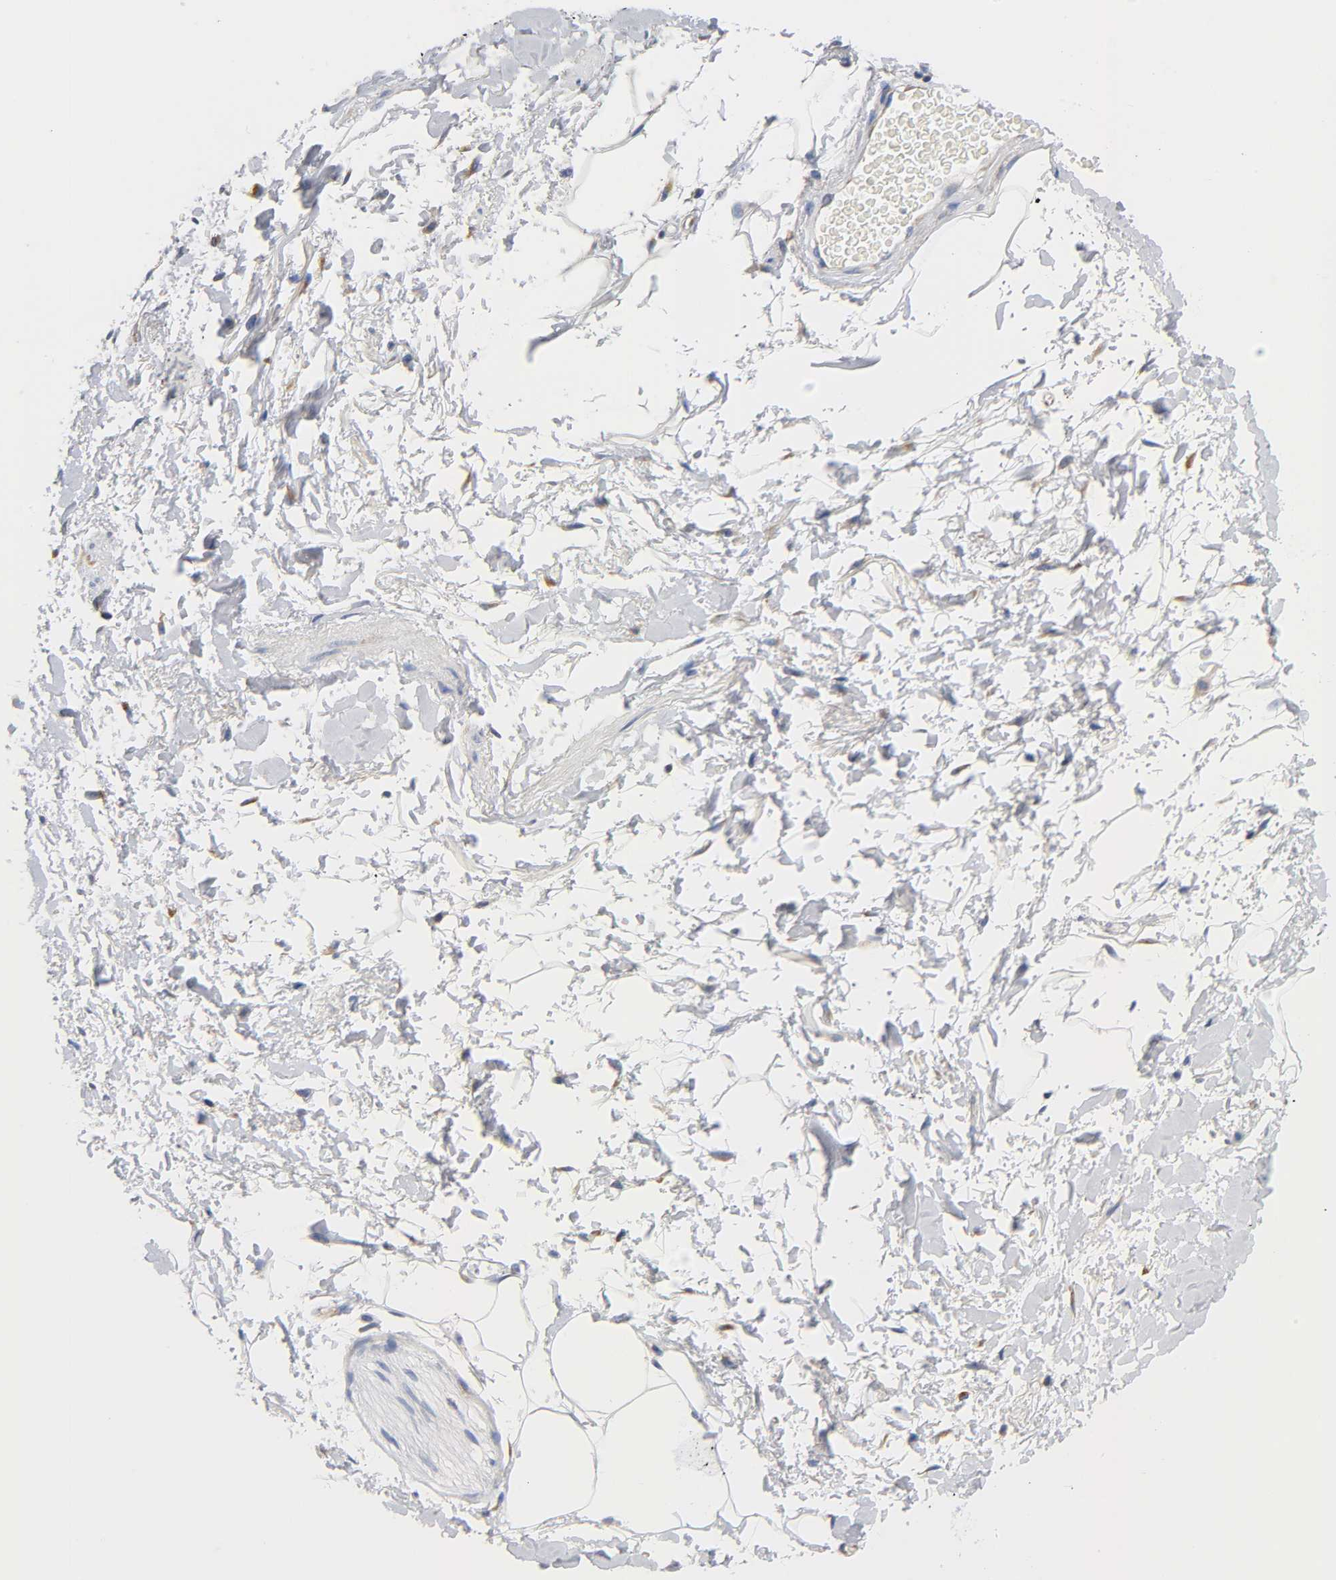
{"staining": {"intensity": "negative", "quantity": "none", "location": "none"}, "tissue": "adipose tissue", "cell_type": "Adipocytes", "image_type": "normal", "snomed": [{"axis": "morphology", "description": "Normal tissue, NOS"}, {"axis": "topography", "description": "Soft tissue"}, {"axis": "topography", "description": "Peripheral nerve tissue"}], "caption": "High magnification brightfield microscopy of normal adipose tissue stained with DAB (3,3'-diaminobenzidine) (brown) and counterstained with hematoxylin (blue): adipocytes show no significant staining.", "gene": "REL", "patient": {"sex": "female", "age": 71}}